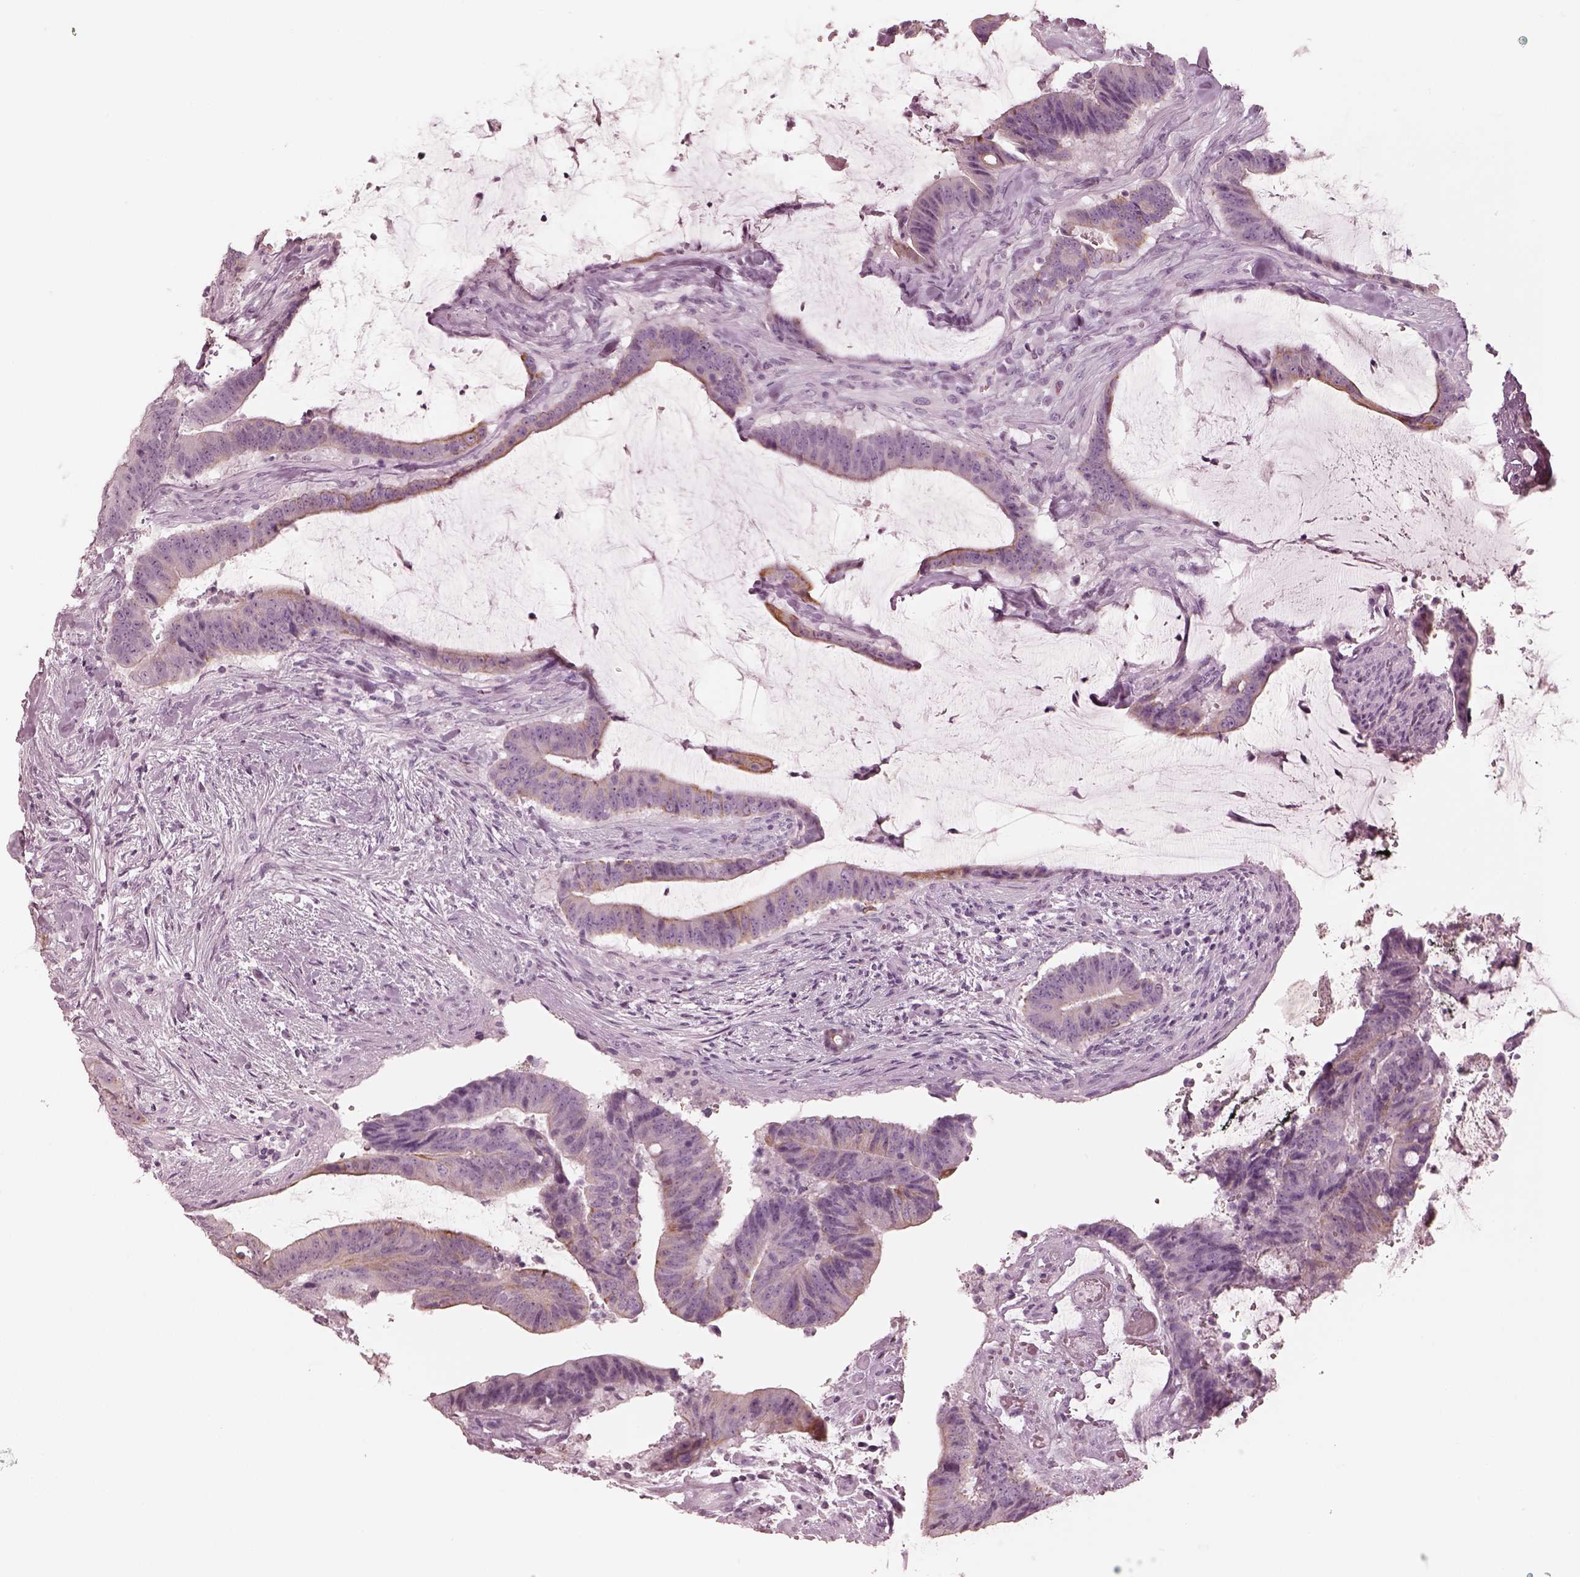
{"staining": {"intensity": "weak", "quantity": "25%-75%", "location": "cytoplasmic/membranous"}, "tissue": "colorectal cancer", "cell_type": "Tumor cells", "image_type": "cancer", "snomed": [{"axis": "morphology", "description": "Adenocarcinoma, NOS"}, {"axis": "topography", "description": "Colon"}], "caption": "Colorectal cancer was stained to show a protein in brown. There is low levels of weak cytoplasmic/membranous expression in approximately 25%-75% of tumor cells. Nuclei are stained in blue.", "gene": "PON3", "patient": {"sex": "female", "age": 43}}